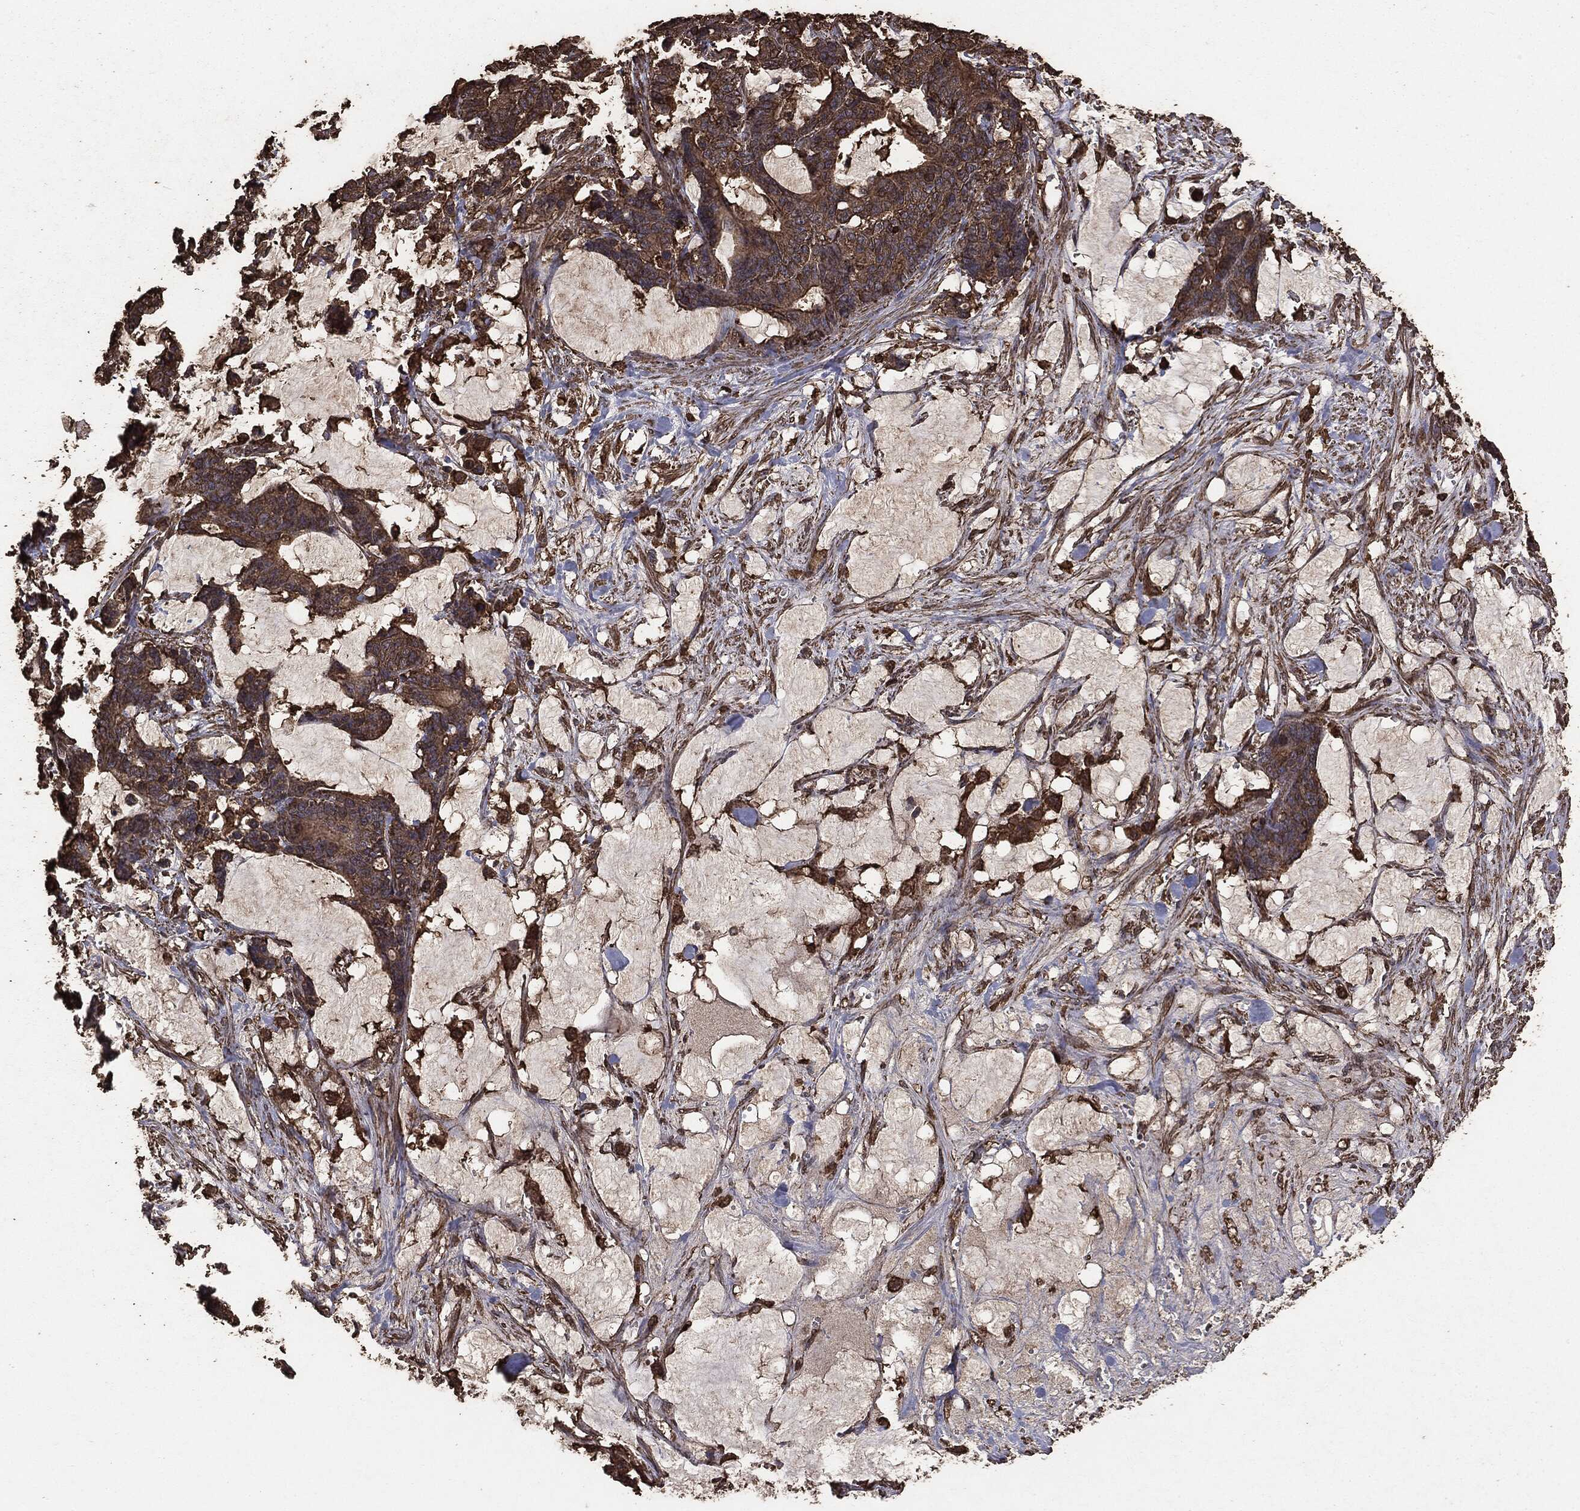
{"staining": {"intensity": "moderate", "quantity": ">75%", "location": "cytoplasmic/membranous"}, "tissue": "stomach cancer", "cell_type": "Tumor cells", "image_type": "cancer", "snomed": [{"axis": "morphology", "description": "Normal tissue, NOS"}, {"axis": "morphology", "description": "Adenocarcinoma, NOS"}, {"axis": "topography", "description": "Stomach"}], "caption": "Adenocarcinoma (stomach) stained with a brown dye displays moderate cytoplasmic/membranous positive expression in about >75% of tumor cells.", "gene": "MTOR", "patient": {"sex": "female", "age": 64}}